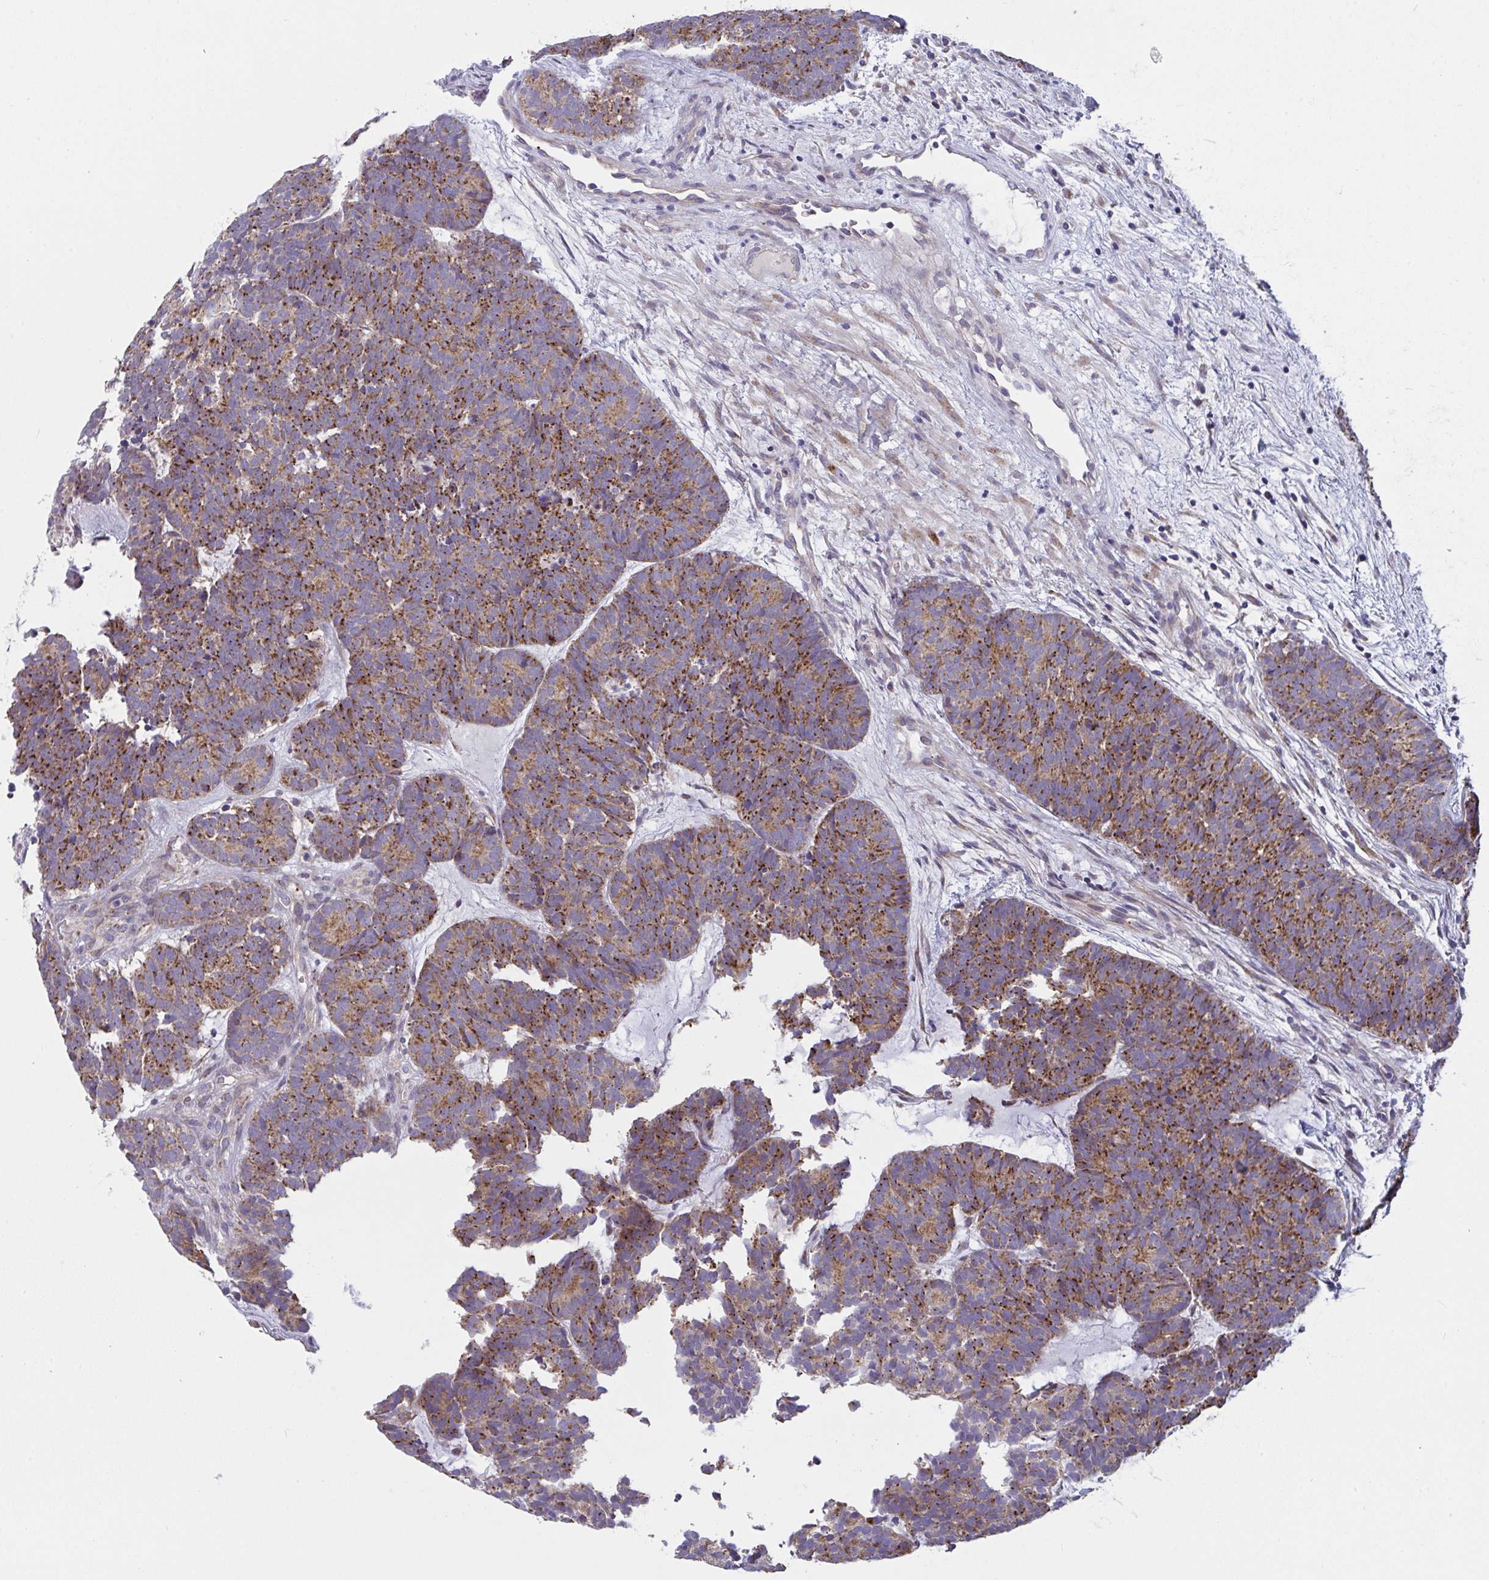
{"staining": {"intensity": "moderate", "quantity": ">75%", "location": "cytoplasmic/membranous"}, "tissue": "head and neck cancer", "cell_type": "Tumor cells", "image_type": "cancer", "snomed": [{"axis": "morphology", "description": "Adenocarcinoma, NOS"}, {"axis": "topography", "description": "Head-Neck"}], "caption": "Adenocarcinoma (head and neck) was stained to show a protein in brown. There is medium levels of moderate cytoplasmic/membranous staining in approximately >75% of tumor cells.", "gene": "MRPS2", "patient": {"sex": "female", "age": 81}}